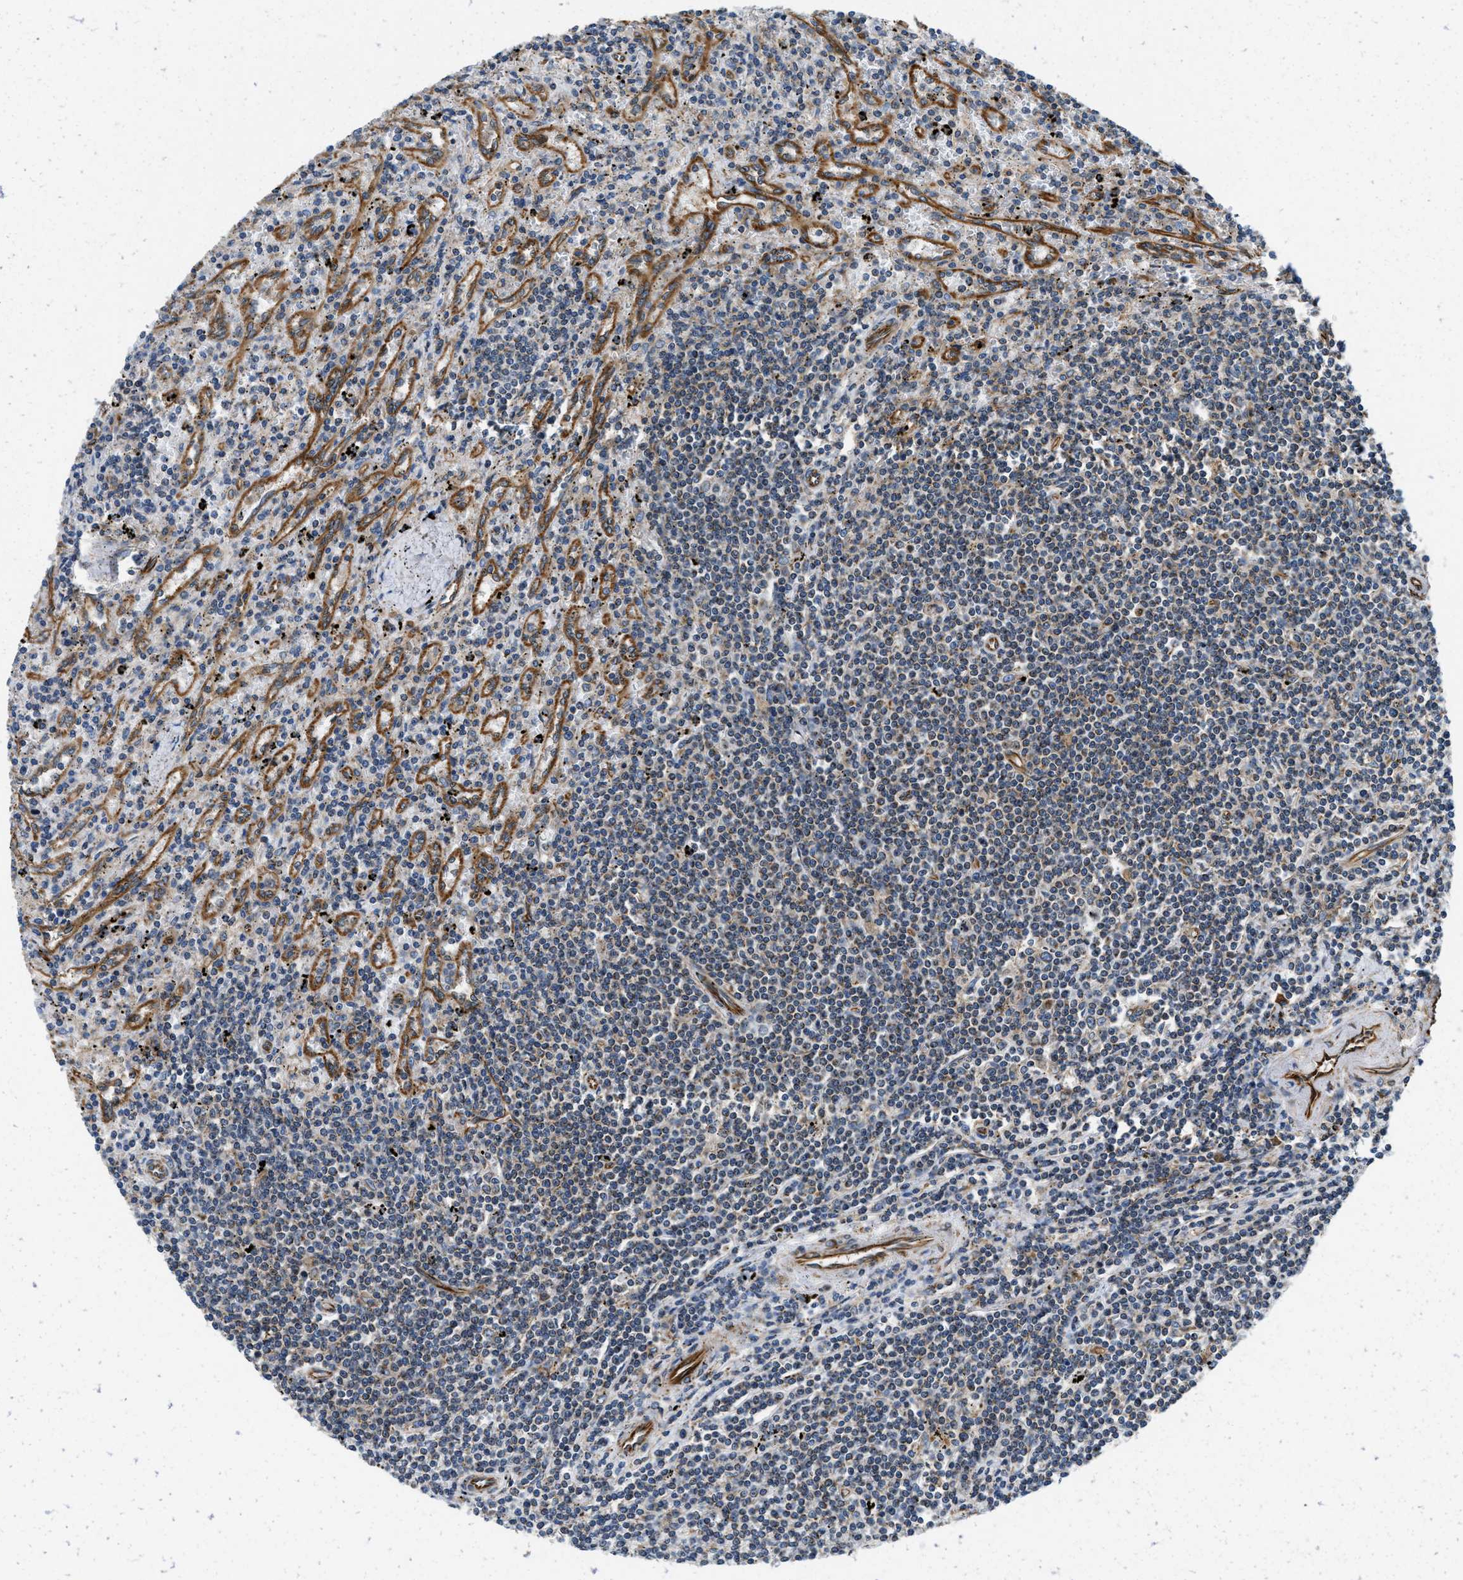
{"staining": {"intensity": "weak", "quantity": "<25%", "location": "cytoplasmic/membranous"}, "tissue": "lymphoma", "cell_type": "Tumor cells", "image_type": "cancer", "snomed": [{"axis": "morphology", "description": "Malignant lymphoma, non-Hodgkin's type, Low grade"}, {"axis": "topography", "description": "Spleen"}], "caption": "Histopathology image shows no protein positivity in tumor cells of malignant lymphoma, non-Hodgkin's type (low-grade) tissue.", "gene": "HSD17B12", "patient": {"sex": "male", "age": 76}}